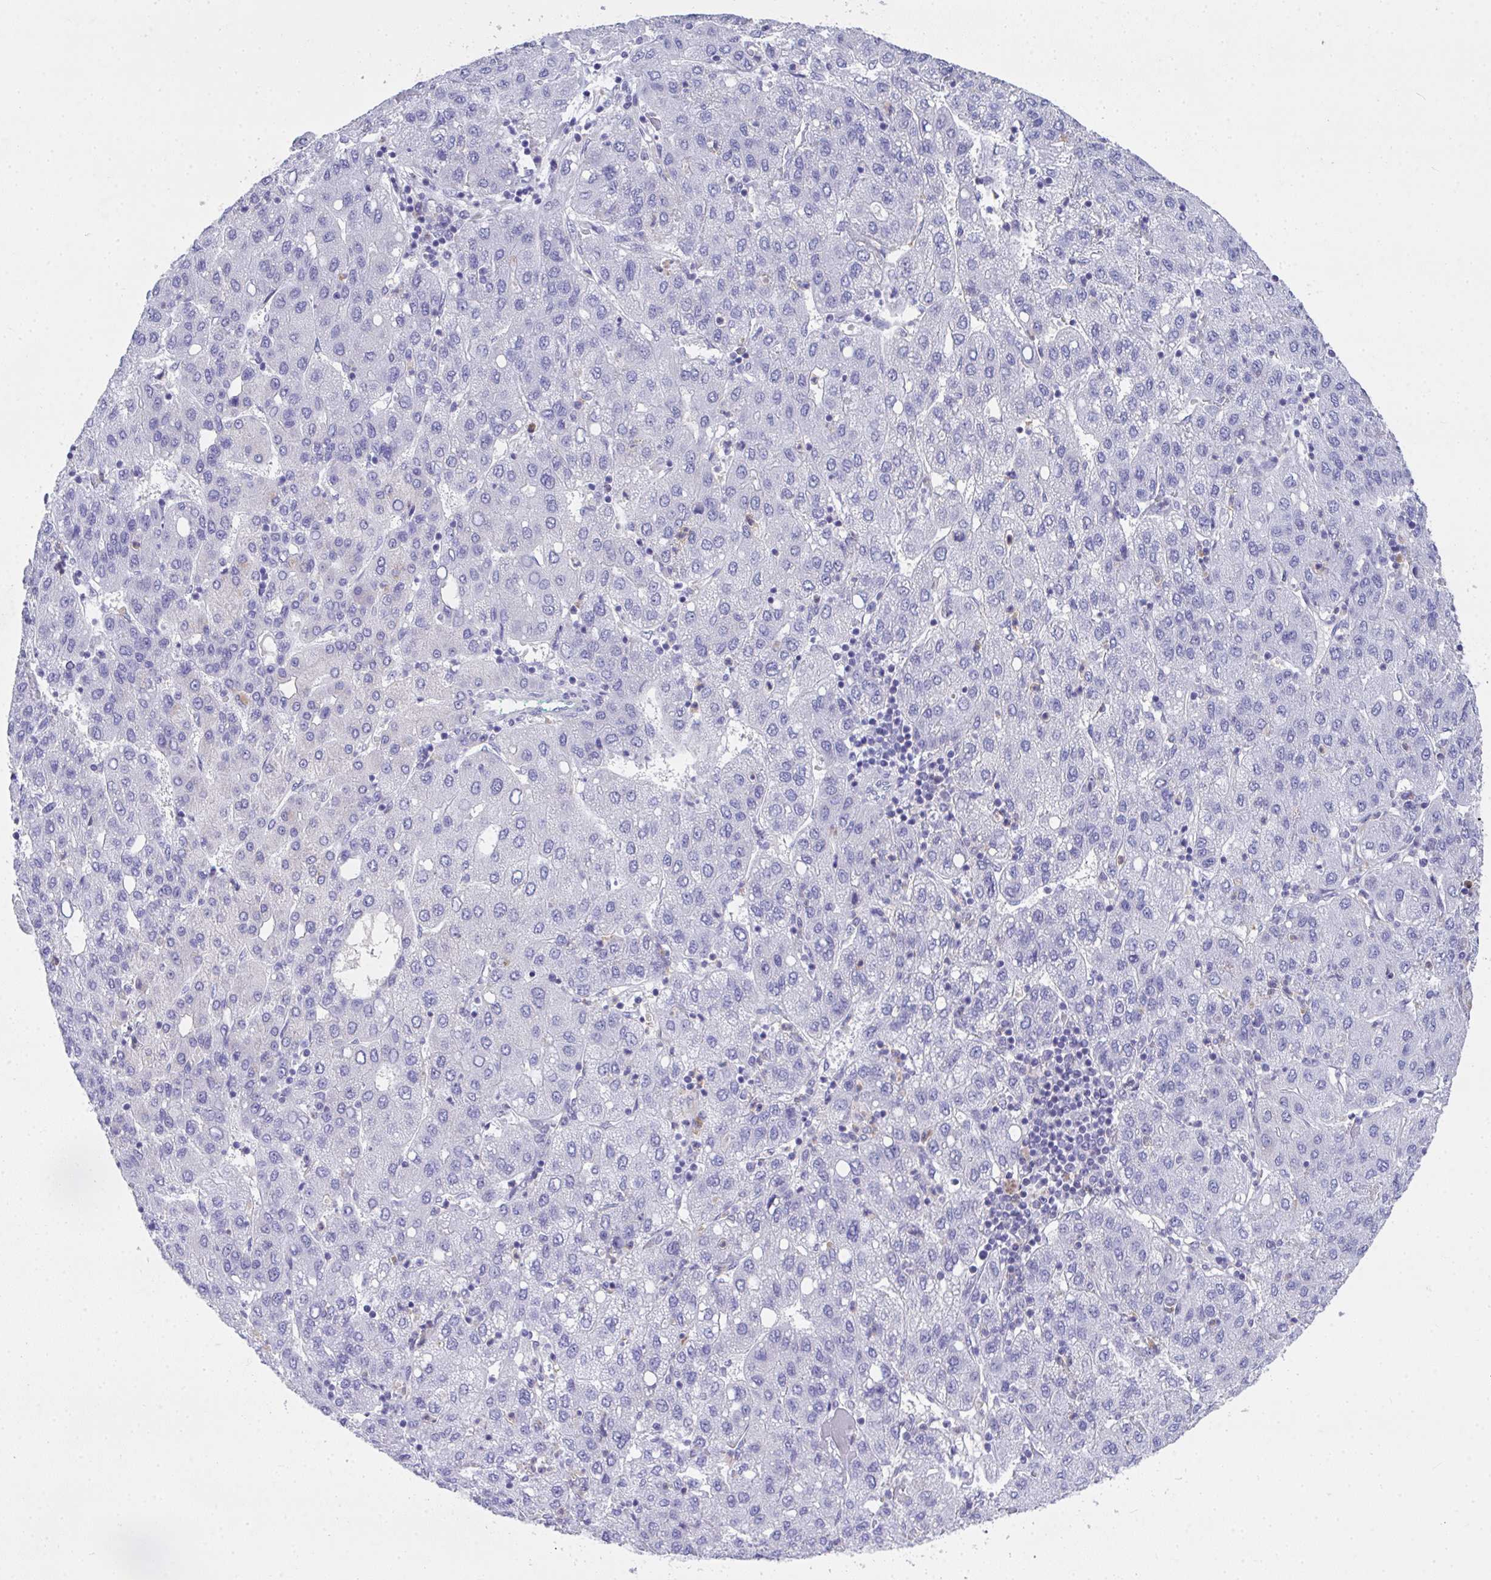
{"staining": {"intensity": "negative", "quantity": "none", "location": "none"}, "tissue": "liver cancer", "cell_type": "Tumor cells", "image_type": "cancer", "snomed": [{"axis": "morphology", "description": "Carcinoma, Hepatocellular, NOS"}, {"axis": "topography", "description": "Liver"}], "caption": "Tumor cells are negative for brown protein staining in hepatocellular carcinoma (liver). (Stains: DAB (3,3'-diaminobenzidine) immunohistochemistry (IHC) with hematoxylin counter stain, Microscopy: brightfield microscopy at high magnification).", "gene": "COA5", "patient": {"sex": "male", "age": 65}}